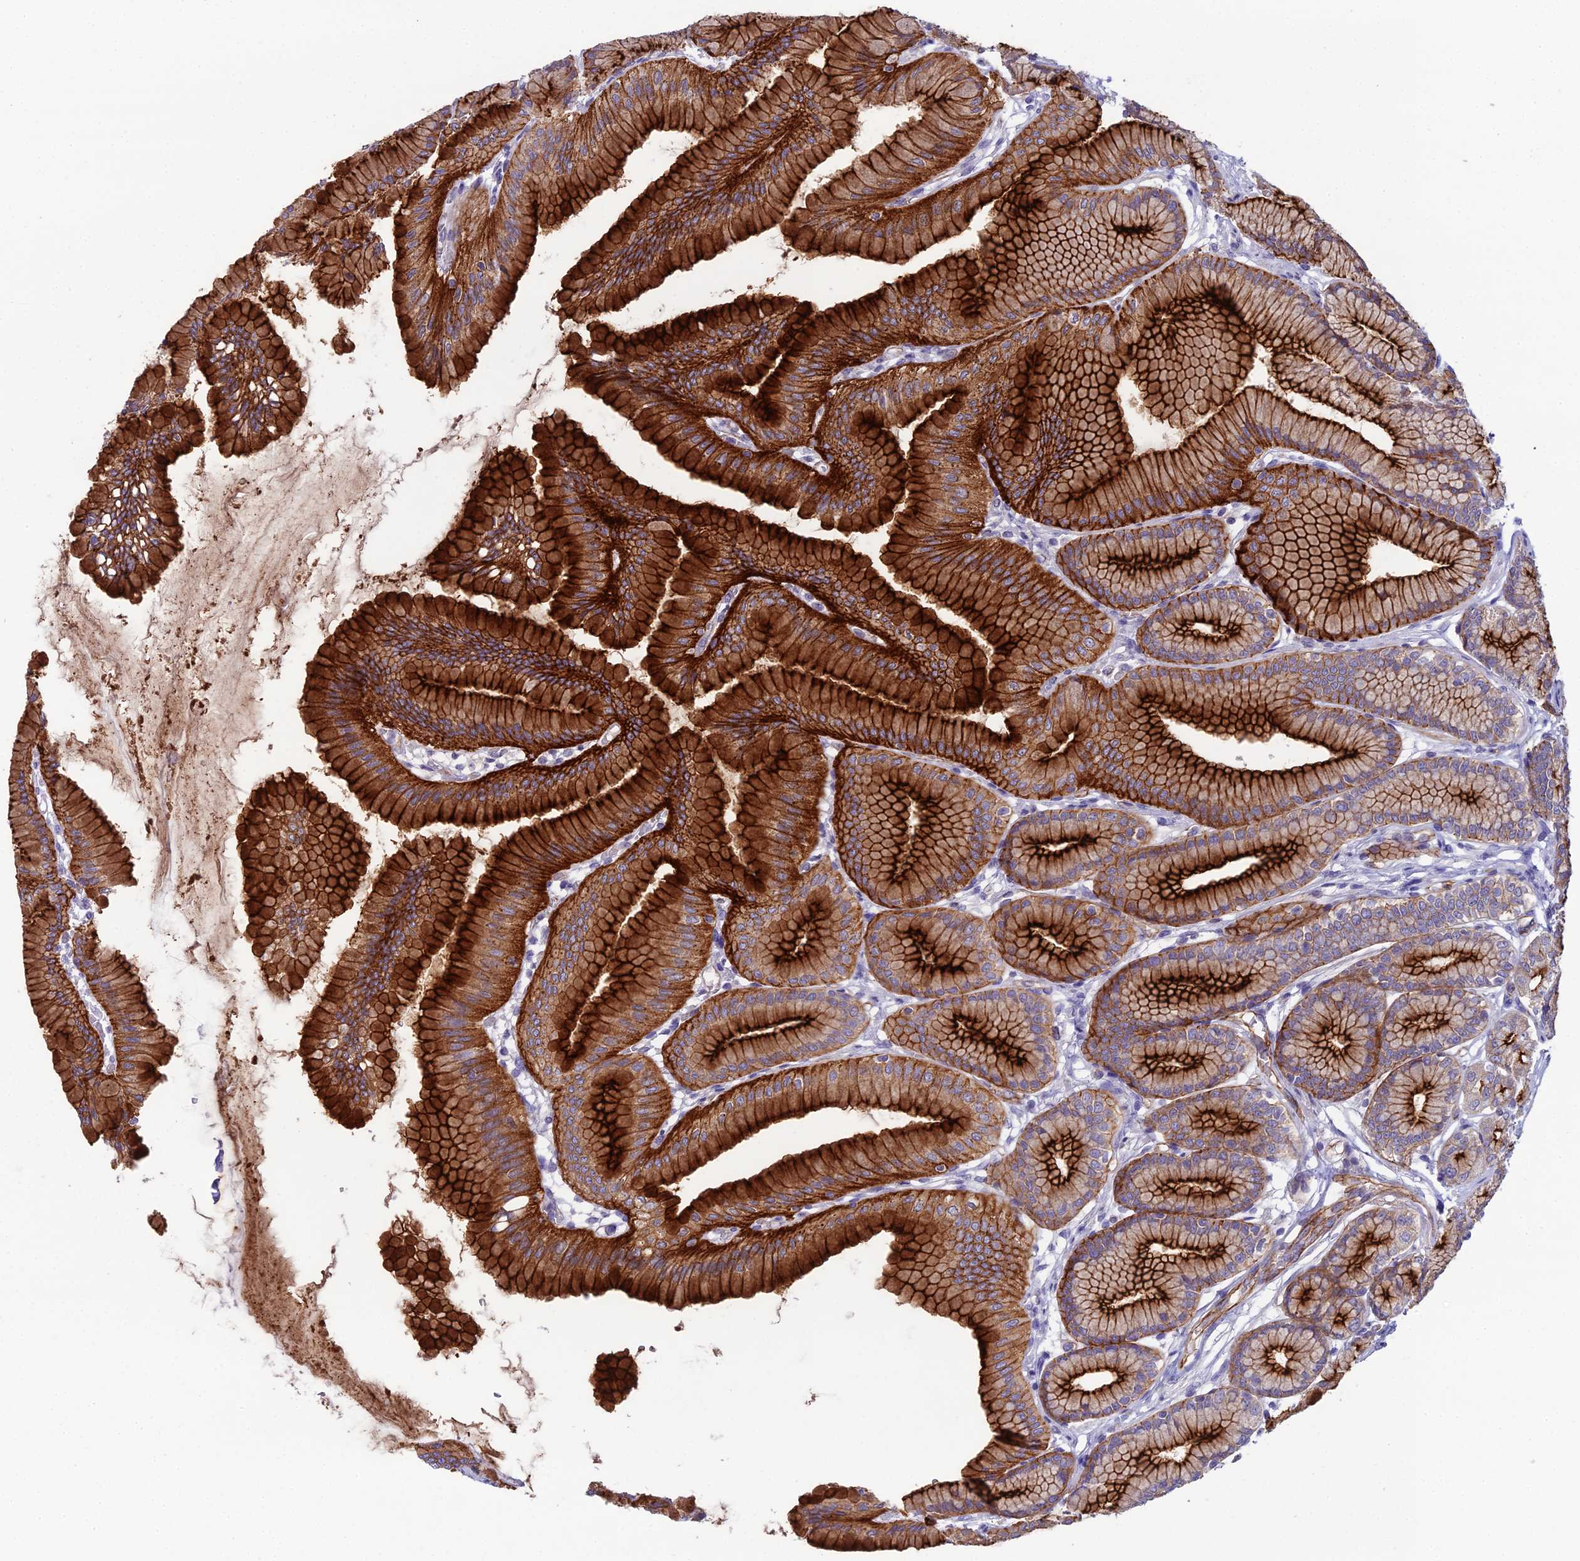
{"staining": {"intensity": "strong", "quantity": ">75%", "location": "cytoplasmic/membranous"}, "tissue": "stomach", "cell_type": "Glandular cells", "image_type": "normal", "snomed": [{"axis": "morphology", "description": "Normal tissue, NOS"}, {"axis": "morphology", "description": "Adenocarcinoma, NOS"}, {"axis": "morphology", "description": "Adenocarcinoma, High grade"}, {"axis": "topography", "description": "Stomach, upper"}, {"axis": "topography", "description": "Stomach"}], "caption": "Immunohistochemistry (DAB) staining of benign human stomach demonstrates strong cytoplasmic/membranous protein expression in about >75% of glandular cells.", "gene": "CFAP47", "patient": {"sex": "female", "age": 65}}